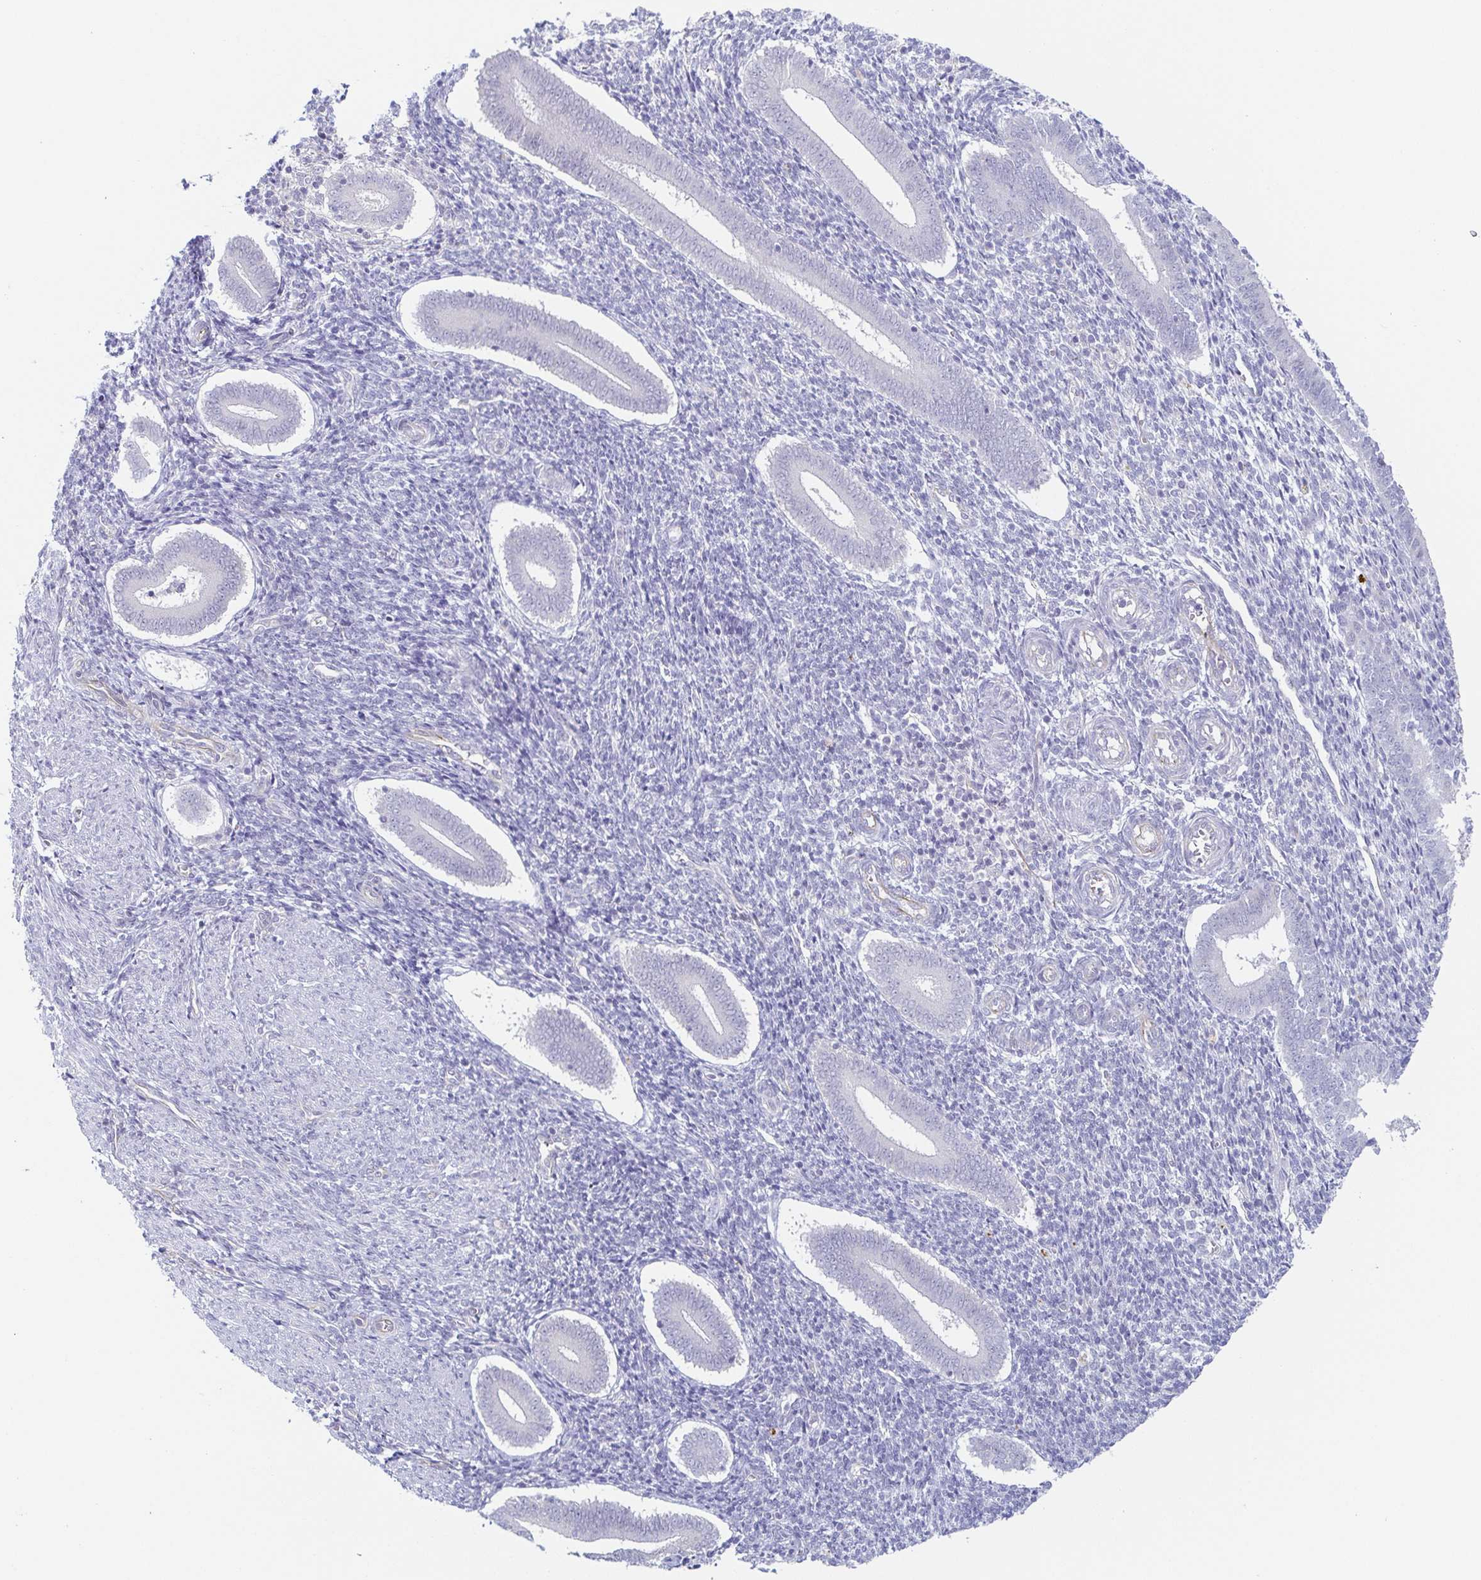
{"staining": {"intensity": "negative", "quantity": "none", "location": "none"}, "tissue": "endometrium", "cell_type": "Cells in endometrial stroma", "image_type": "normal", "snomed": [{"axis": "morphology", "description": "Normal tissue, NOS"}, {"axis": "topography", "description": "Endometrium"}], "caption": "Immunohistochemistry of unremarkable human endometrium demonstrates no positivity in cells in endometrial stroma.", "gene": "COL17A1", "patient": {"sex": "female", "age": 25}}